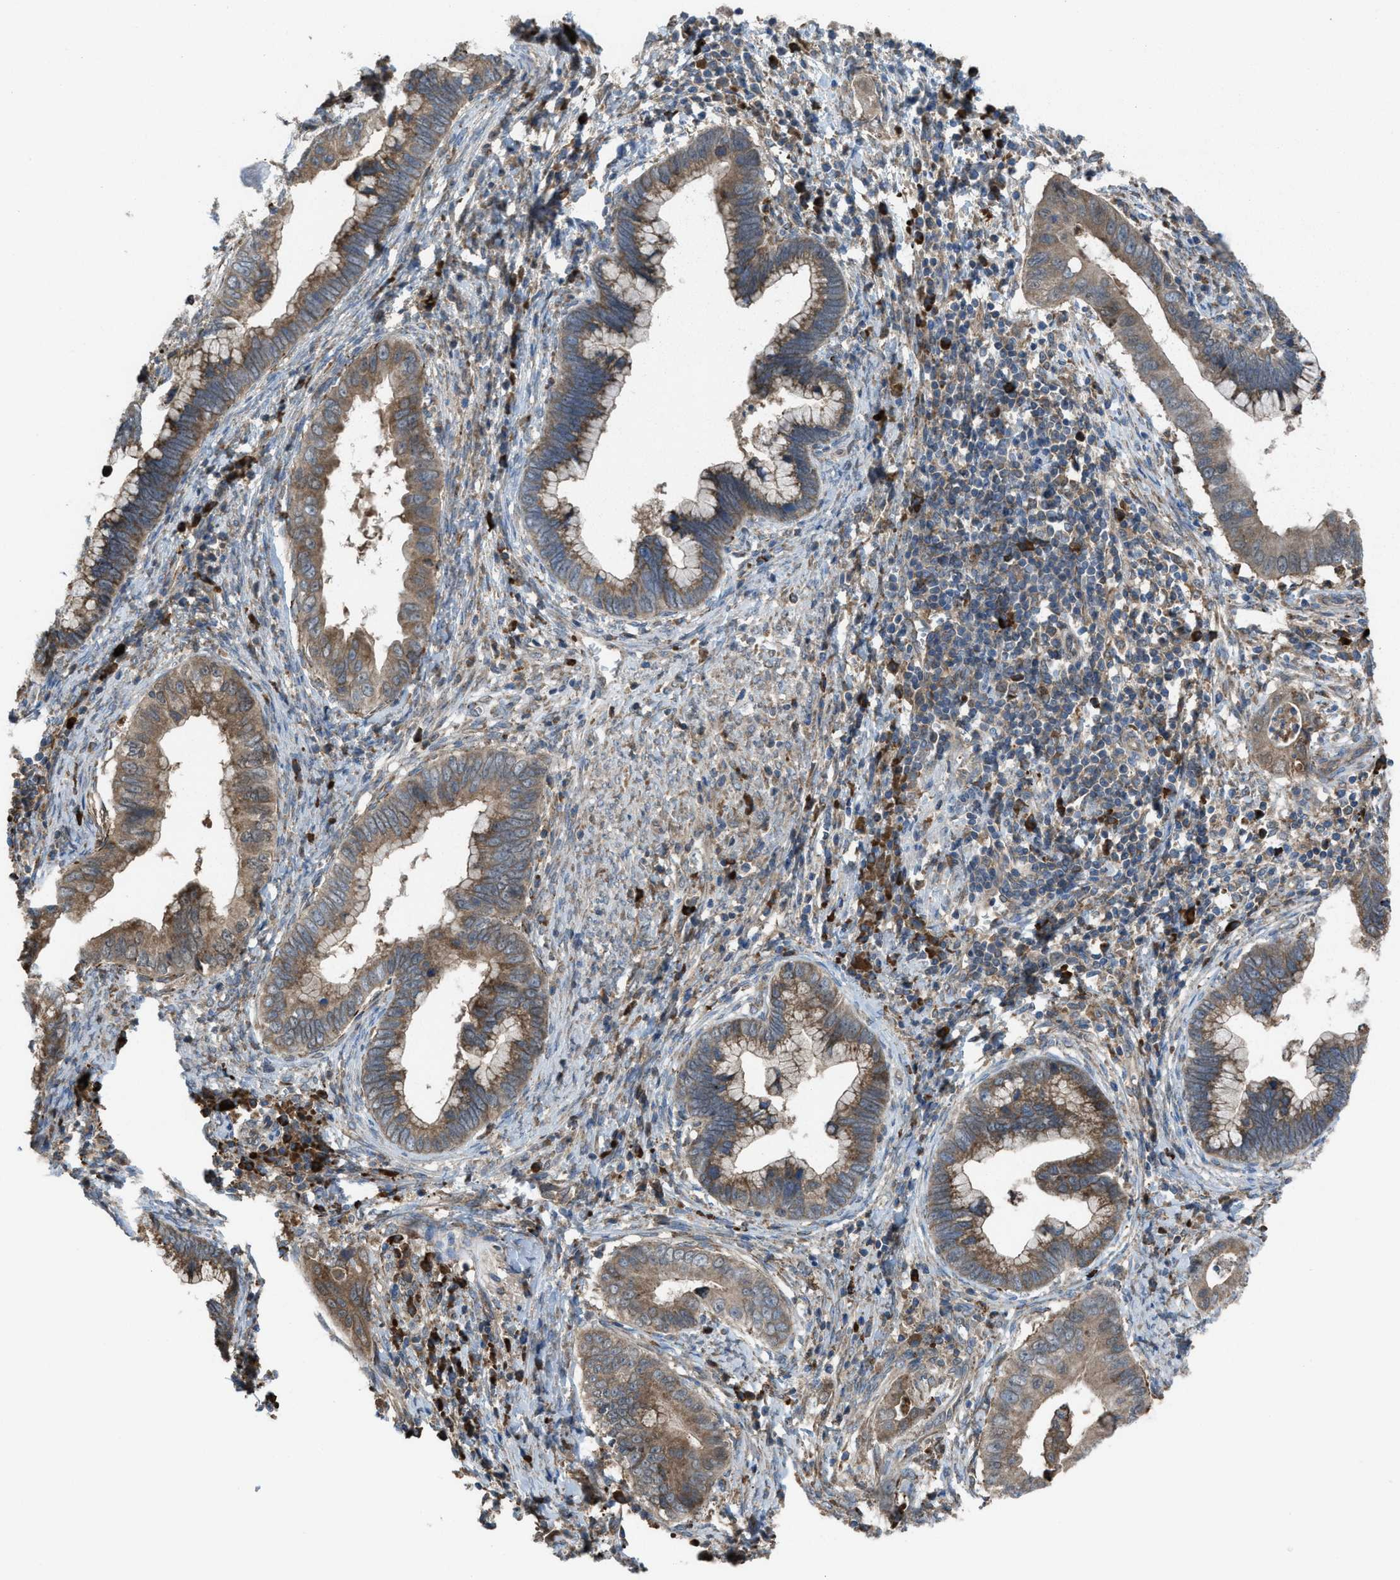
{"staining": {"intensity": "moderate", "quantity": ">75%", "location": "cytoplasmic/membranous"}, "tissue": "cervical cancer", "cell_type": "Tumor cells", "image_type": "cancer", "snomed": [{"axis": "morphology", "description": "Adenocarcinoma, NOS"}, {"axis": "topography", "description": "Cervix"}], "caption": "DAB immunohistochemical staining of cervical adenocarcinoma reveals moderate cytoplasmic/membranous protein positivity in approximately >75% of tumor cells. (DAB (3,3'-diaminobenzidine) IHC, brown staining for protein, blue staining for nuclei).", "gene": "PLAA", "patient": {"sex": "female", "age": 44}}